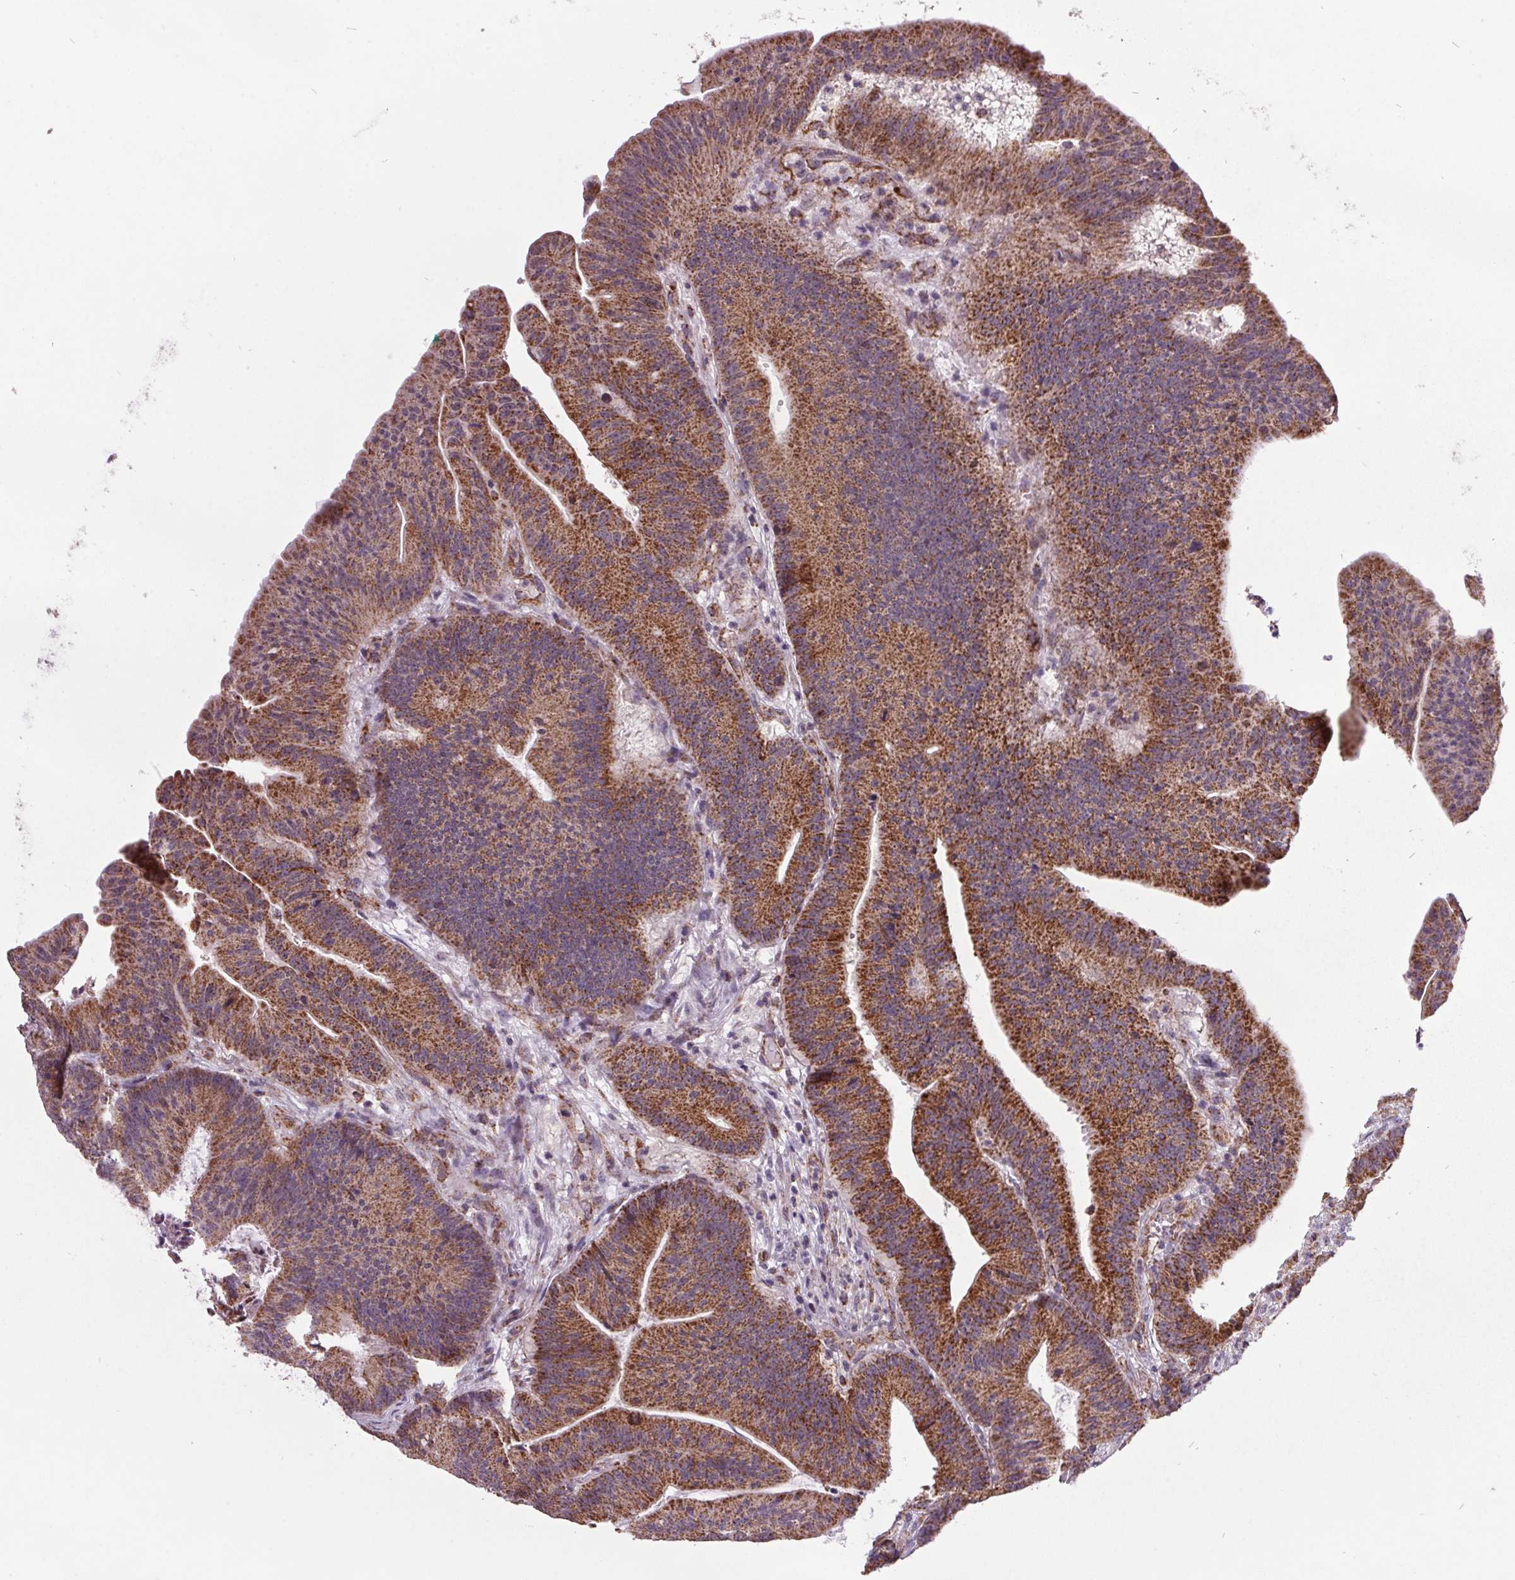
{"staining": {"intensity": "moderate", "quantity": ">75%", "location": "cytoplasmic/membranous"}, "tissue": "colorectal cancer", "cell_type": "Tumor cells", "image_type": "cancer", "snomed": [{"axis": "morphology", "description": "Adenocarcinoma, NOS"}, {"axis": "topography", "description": "Colon"}], "caption": "Immunohistochemistry micrograph of colorectal cancer stained for a protein (brown), which shows medium levels of moderate cytoplasmic/membranous positivity in approximately >75% of tumor cells.", "gene": "NDUFS6", "patient": {"sex": "female", "age": 78}}